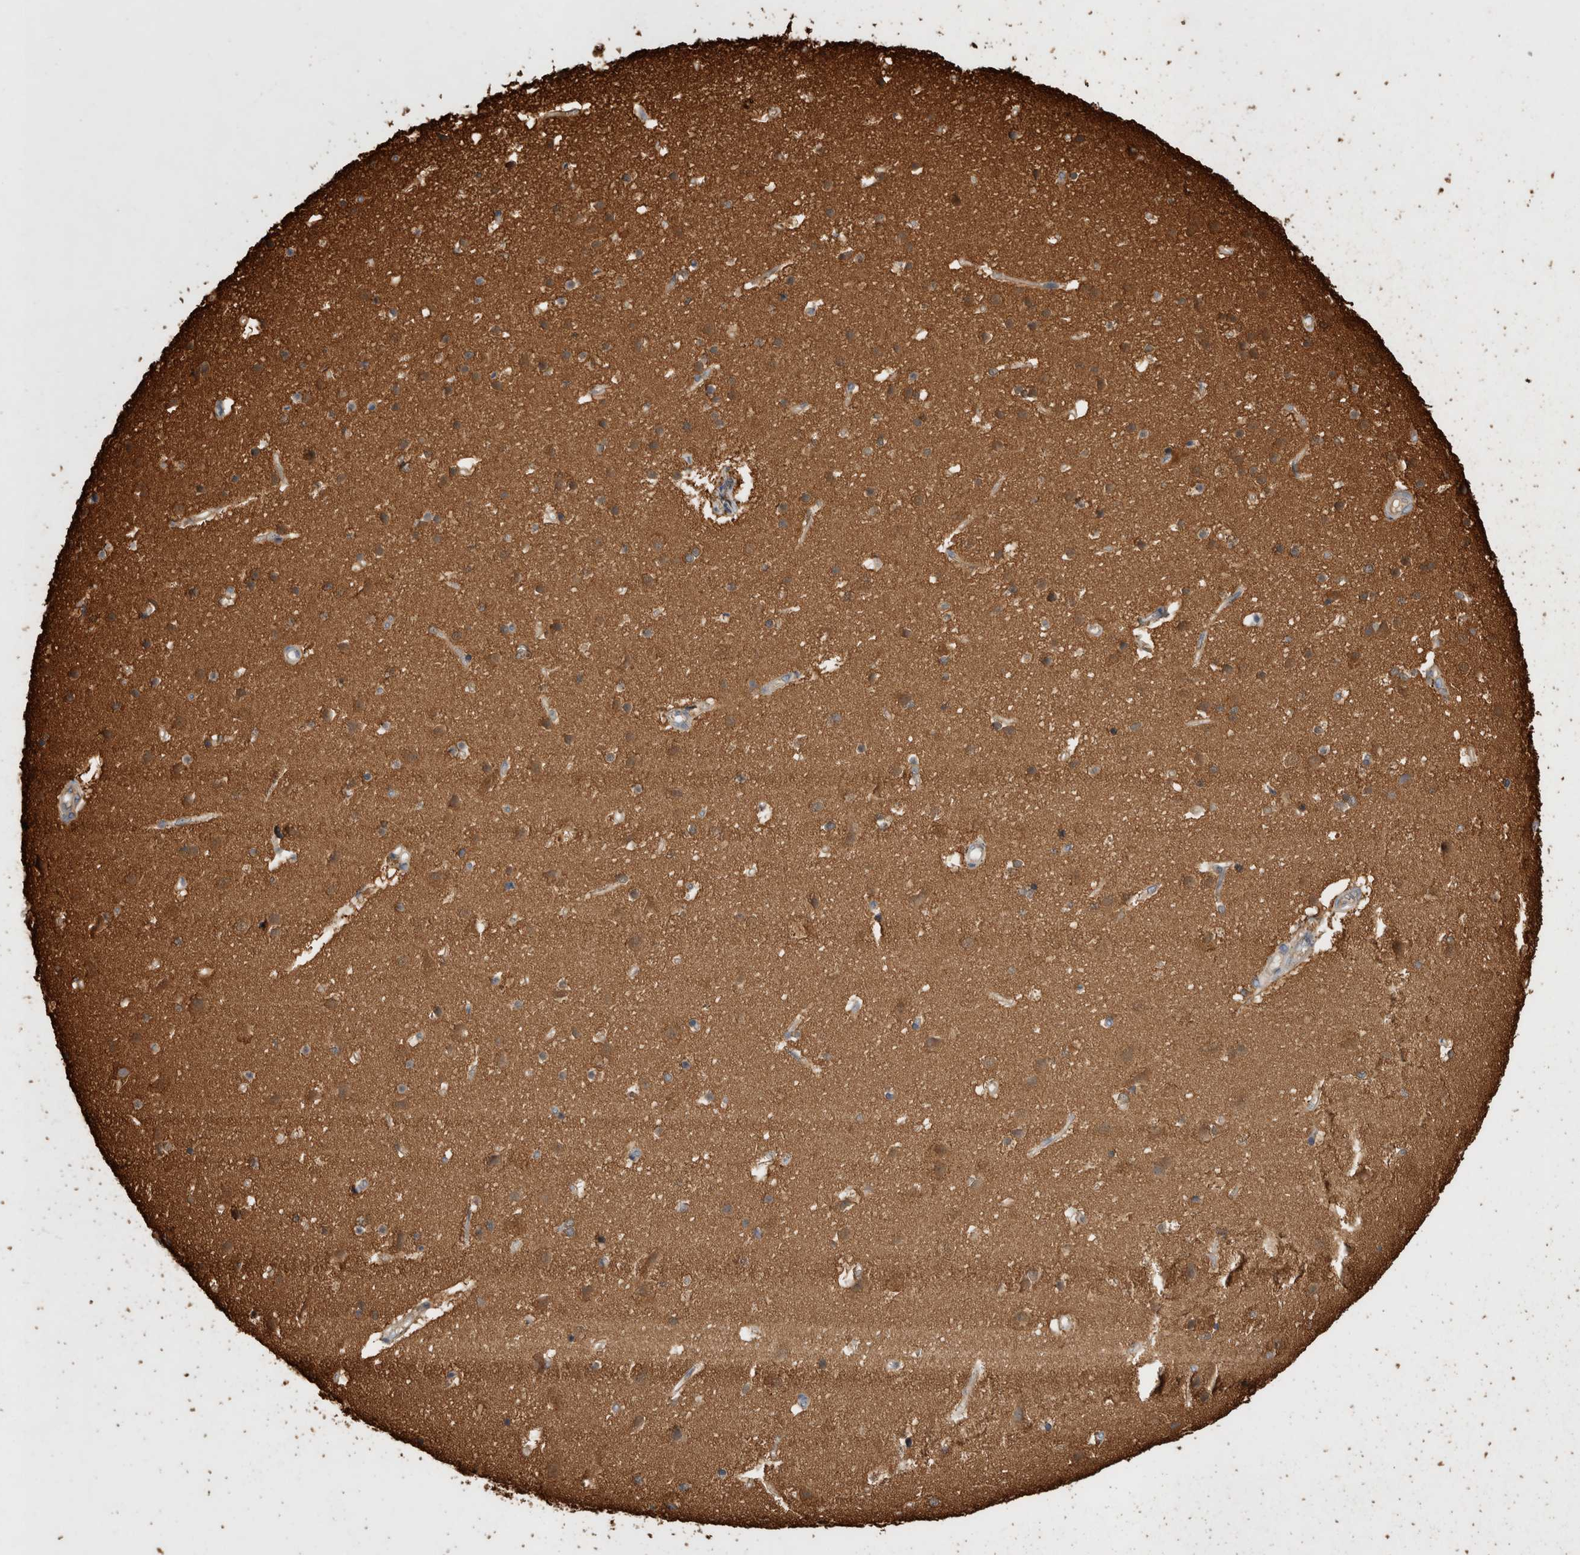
{"staining": {"intensity": "negative", "quantity": "none", "location": "none"}, "tissue": "cerebral cortex", "cell_type": "Endothelial cells", "image_type": "normal", "snomed": [{"axis": "morphology", "description": "Normal tissue, NOS"}, {"axis": "topography", "description": "Cerebral cortex"}], "caption": "High power microscopy photomicrograph of an IHC micrograph of unremarkable cerebral cortex, revealing no significant staining in endothelial cells. (Stains: DAB (3,3'-diaminobenzidine) immunohistochemistry (IHC) with hematoxylin counter stain, Microscopy: brightfield microscopy at high magnification).", "gene": "ZNF397", "patient": {"sex": "male", "age": 54}}